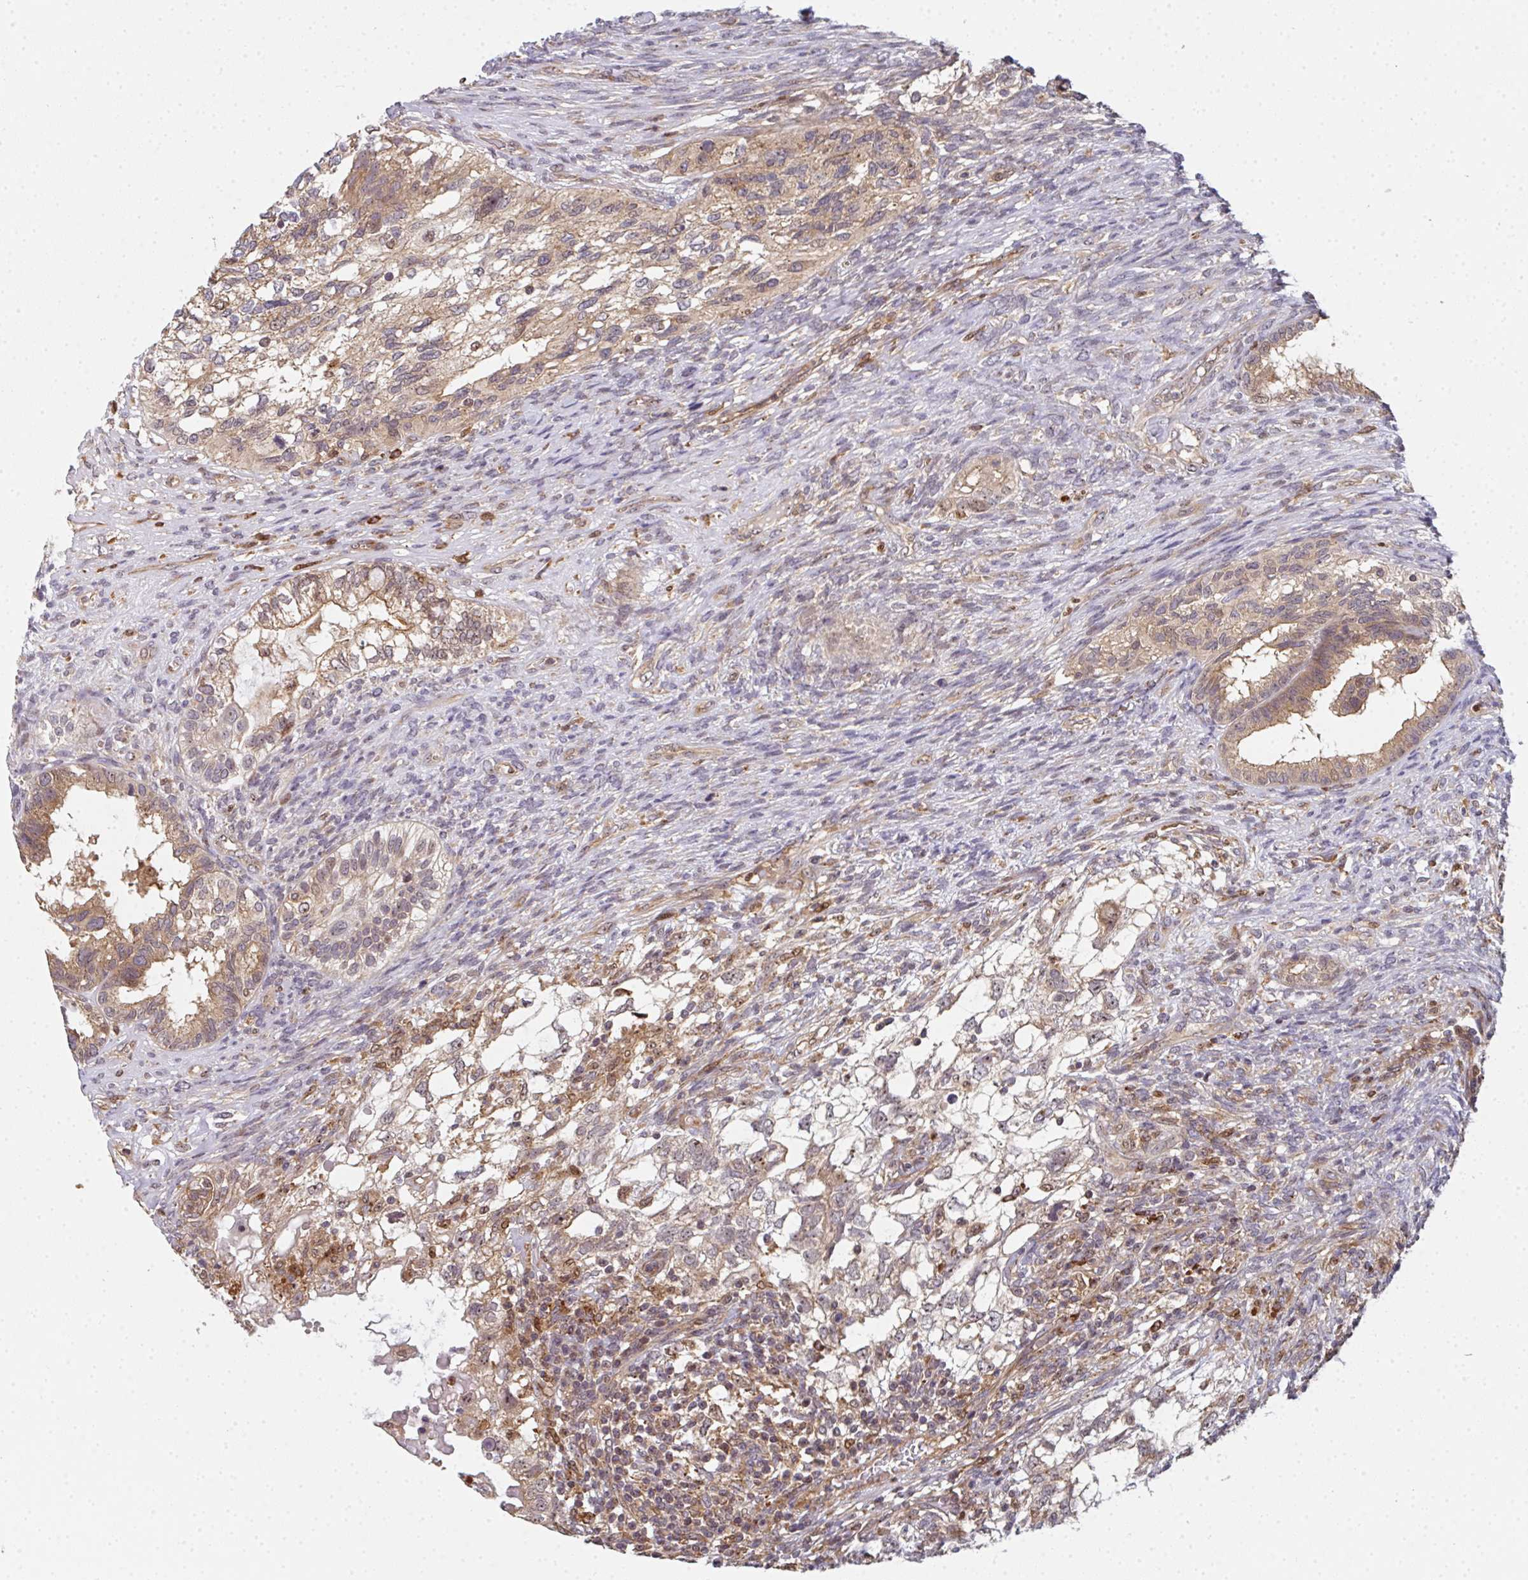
{"staining": {"intensity": "moderate", "quantity": ">75%", "location": "cytoplasmic/membranous"}, "tissue": "testis cancer", "cell_type": "Tumor cells", "image_type": "cancer", "snomed": [{"axis": "morphology", "description": "Seminoma, NOS"}, {"axis": "morphology", "description": "Carcinoma, Embryonal, NOS"}, {"axis": "topography", "description": "Testis"}], "caption": "High-power microscopy captured an immunohistochemistry (IHC) micrograph of seminoma (testis), revealing moderate cytoplasmic/membranous staining in about >75% of tumor cells.", "gene": "SIMC1", "patient": {"sex": "male", "age": 41}}